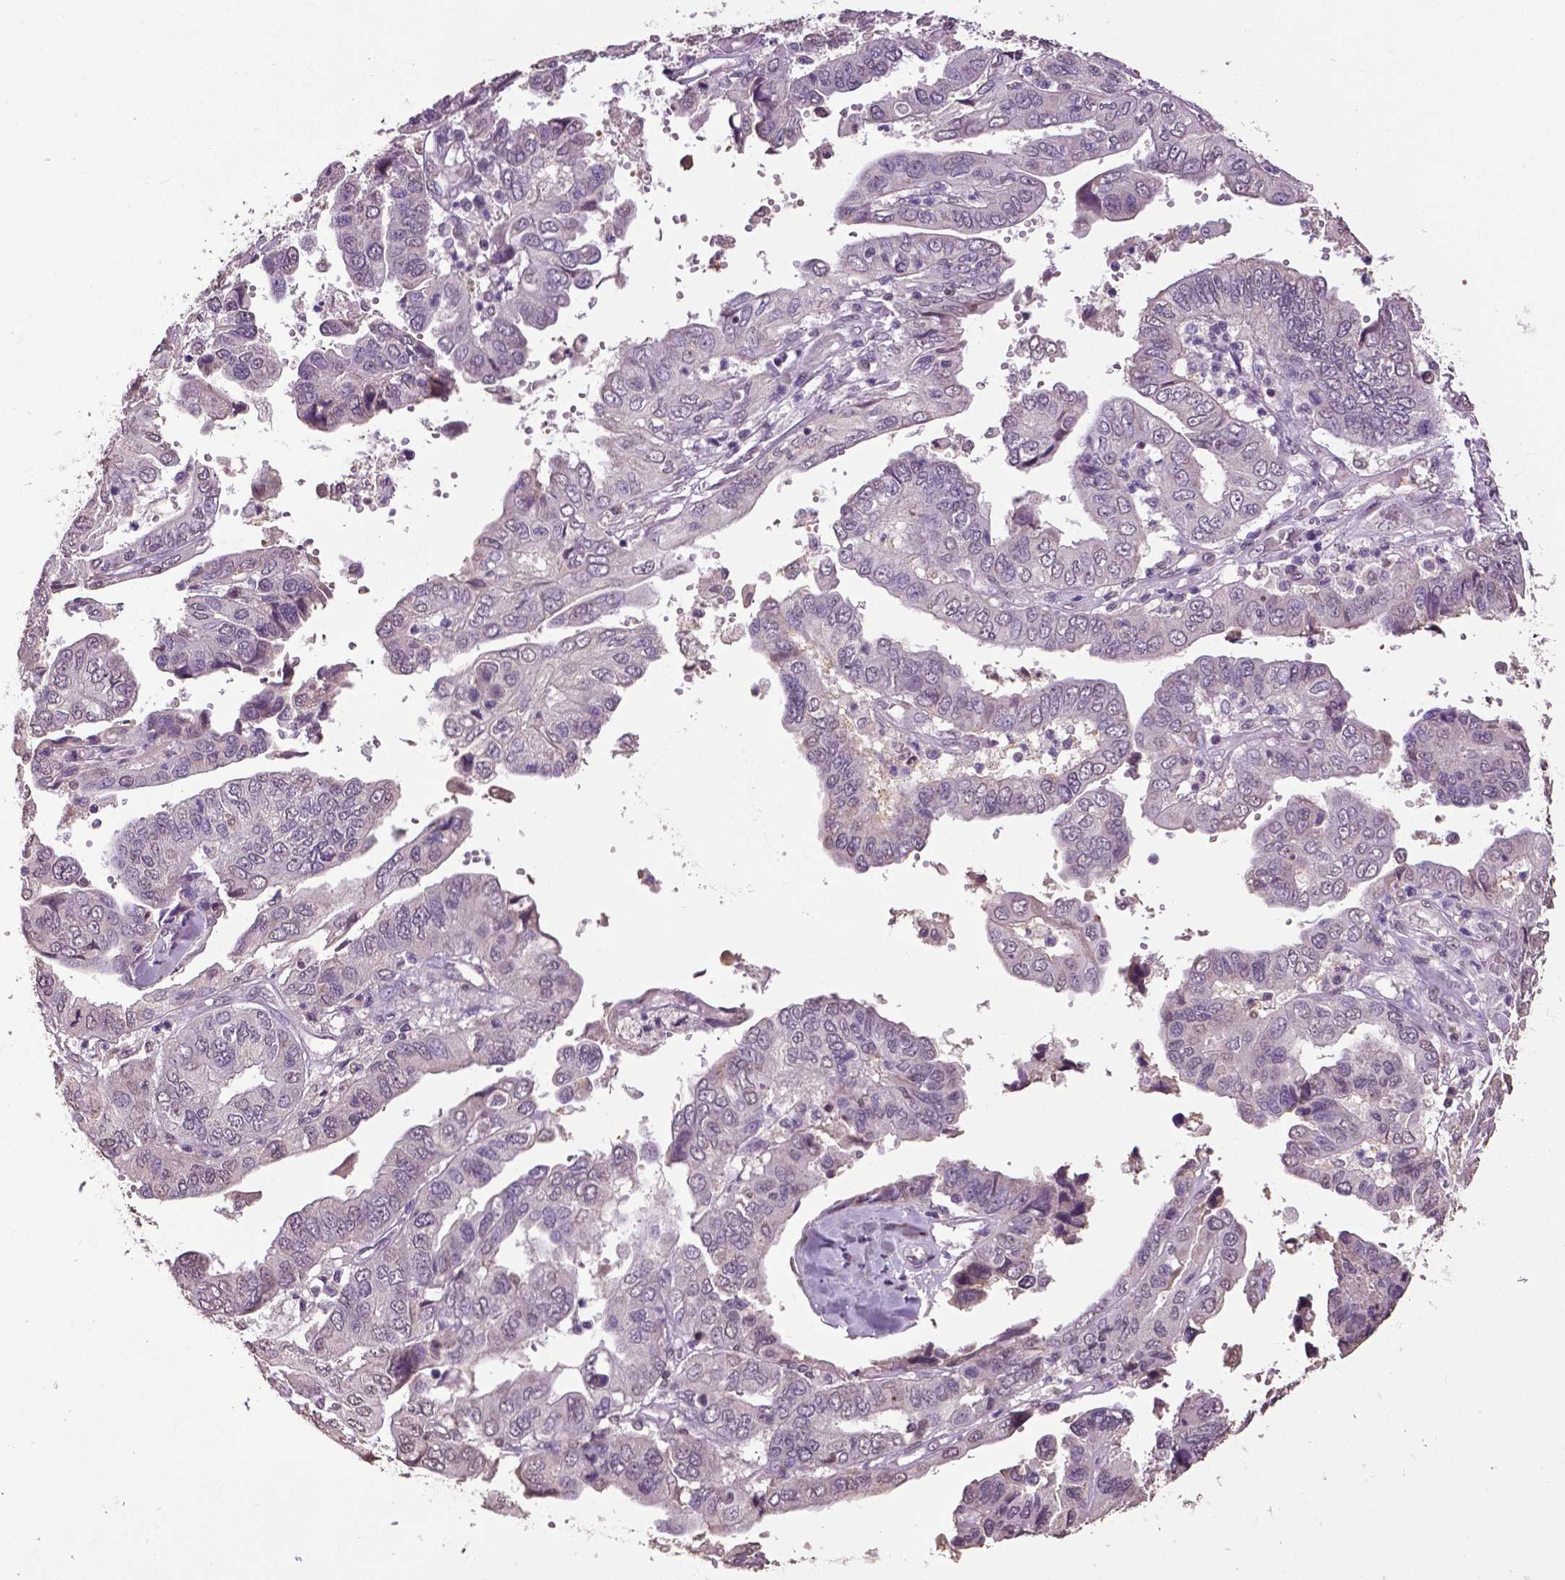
{"staining": {"intensity": "negative", "quantity": "none", "location": "none"}, "tissue": "ovarian cancer", "cell_type": "Tumor cells", "image_type": "cancer", "snomed": [{"axis": "morphology", "description": "Cystadenocarcinoma, serous, NOS"}, {"axis": "topography", "description": "Ovary"}], "caption": "The immunohistochemistry (IHC) photomicrograph has no significant staining in tumor cells of ovarian cancer tissue. (Brightfield microscopy of DAB (3,3'-diaminobenzidine) immunohistochemistry (IHC) at high magnification).", "gene": "RUNX3", "patient": {"sex": "female", "age": 79}}